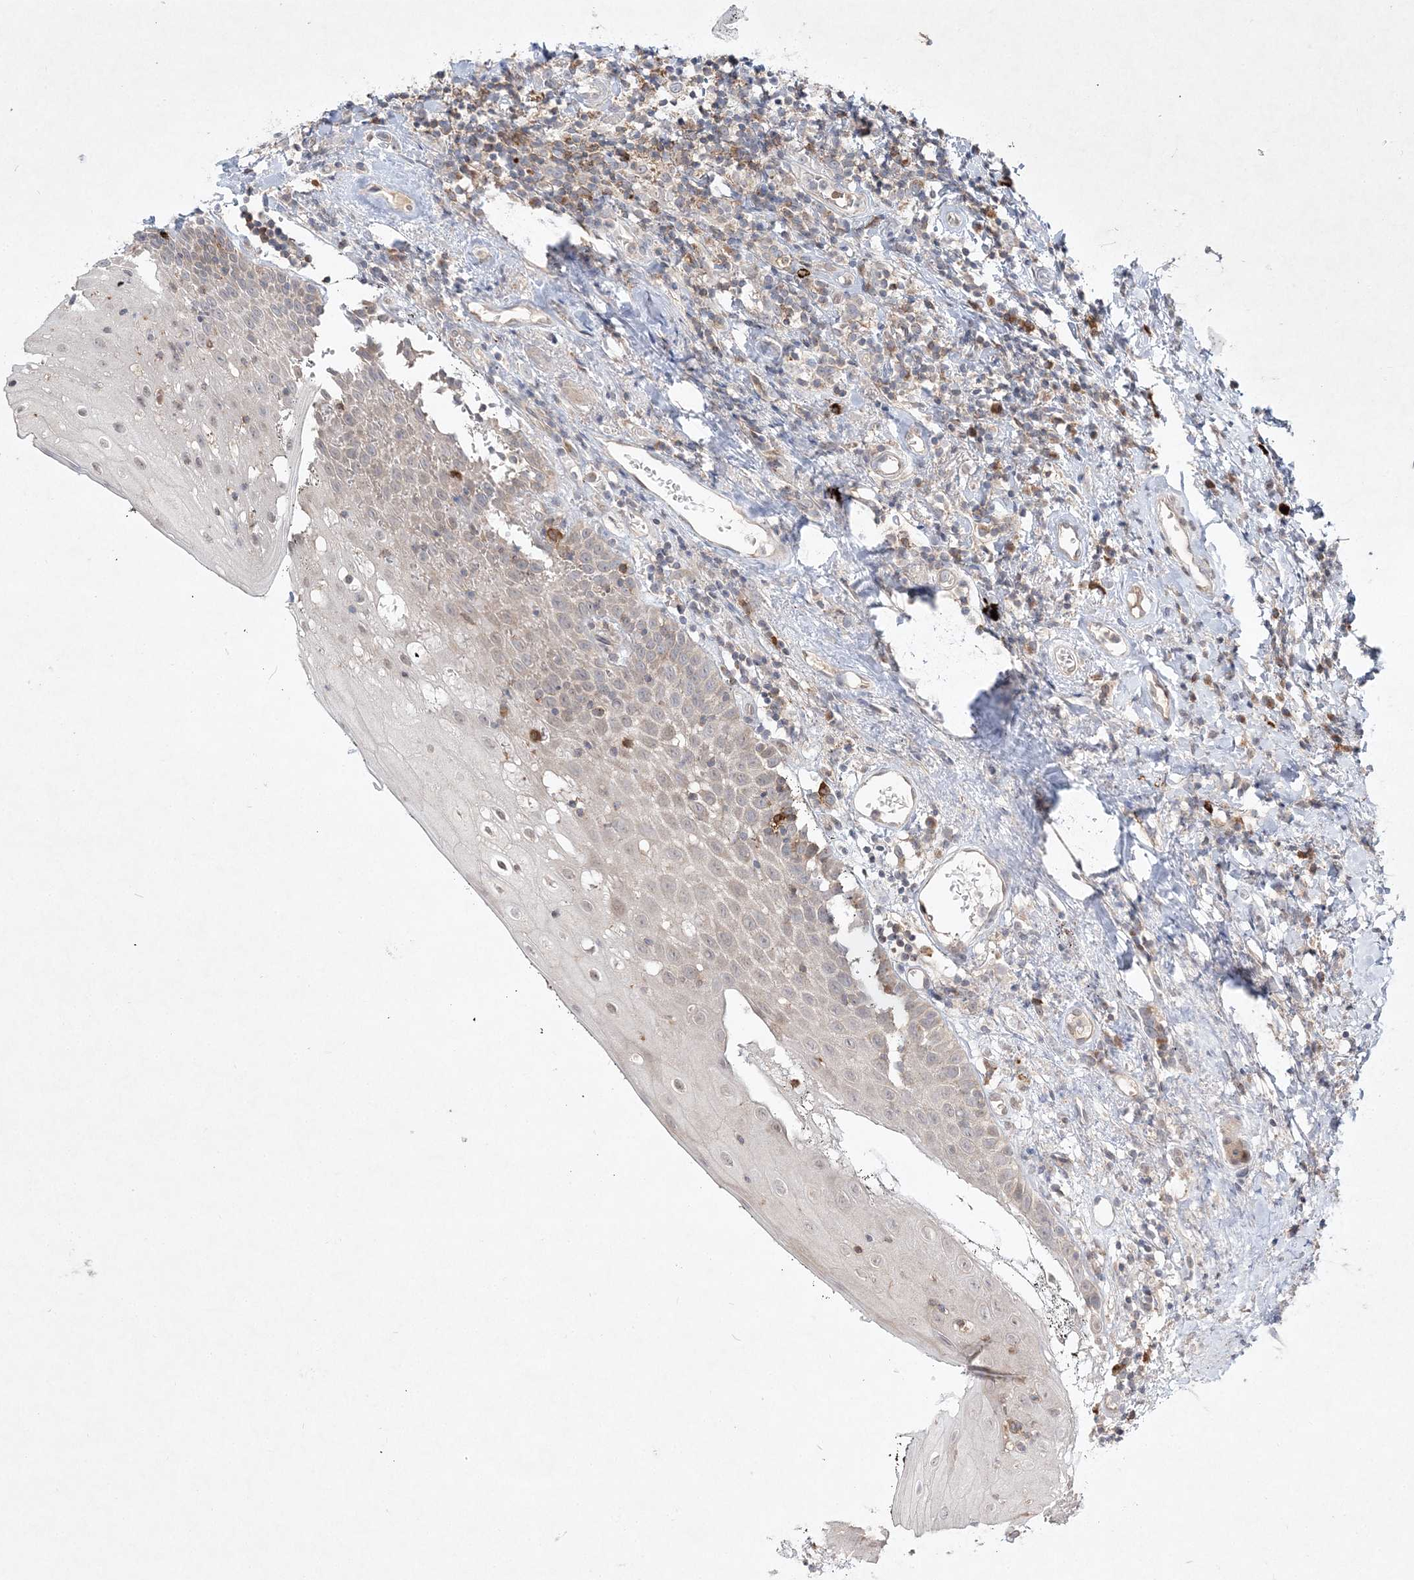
{"staining": {"intensity": "negative", "quantity": "none", "location": "none"}, "tissue": "oral mucosa", "cell_type": "Squamous epithelial cells", "image_type": "normal", "snomed": [{"axis": "morphology", "description": "Normal tissue, NOS"}, {"axis": "topography", "description": "Oral tissue"}], "caption": "Immunohistochemistry (IHC) micrograph of benign human oral mucosa stained for a protein (brown), which demonstrates no staining in squamous epithelial cells.", "gene": "CLNK", "patient": {"sex": "male", "age": 74}}